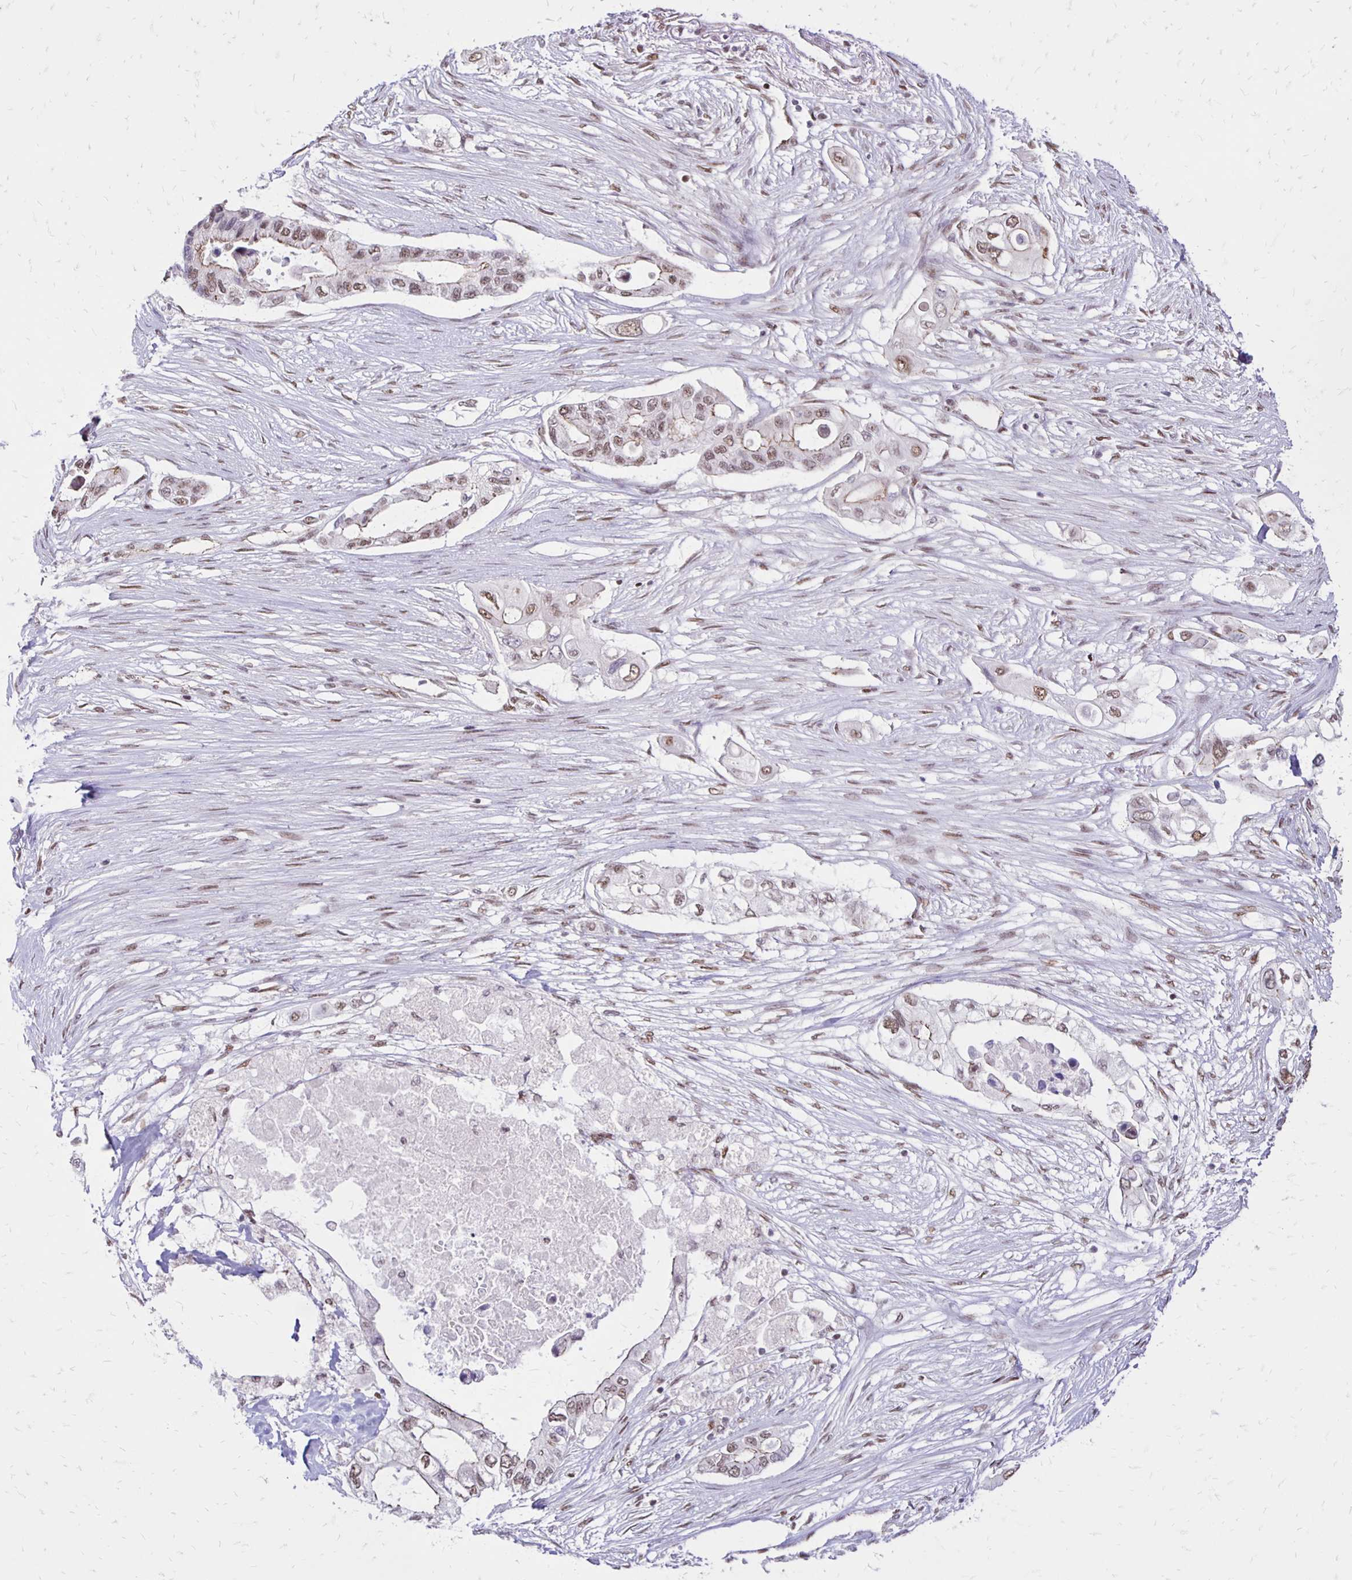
{"staining": {"intensity": "weak", "quantity": ">75%", "location": "cytoplasmic/membranous,nuclear"}, "tissue": "pancreatic cancer", "cell_type": "Tumor cells", "image_type": "cancer", "snomed": [{"axis": "morphology", "description": "Adenocarcinoma, NOS"}, {"axis": "topography", "description": "Pancreas"}], "caption": "Brown immunohistochemical staining in pancreatic cancer demonstrates weak cytoplasmic/membranous and nuclear expression in approximately >75% of tumor cells.", "gene": "DDB2", "patient": {"sex": "female", "age": 63}}